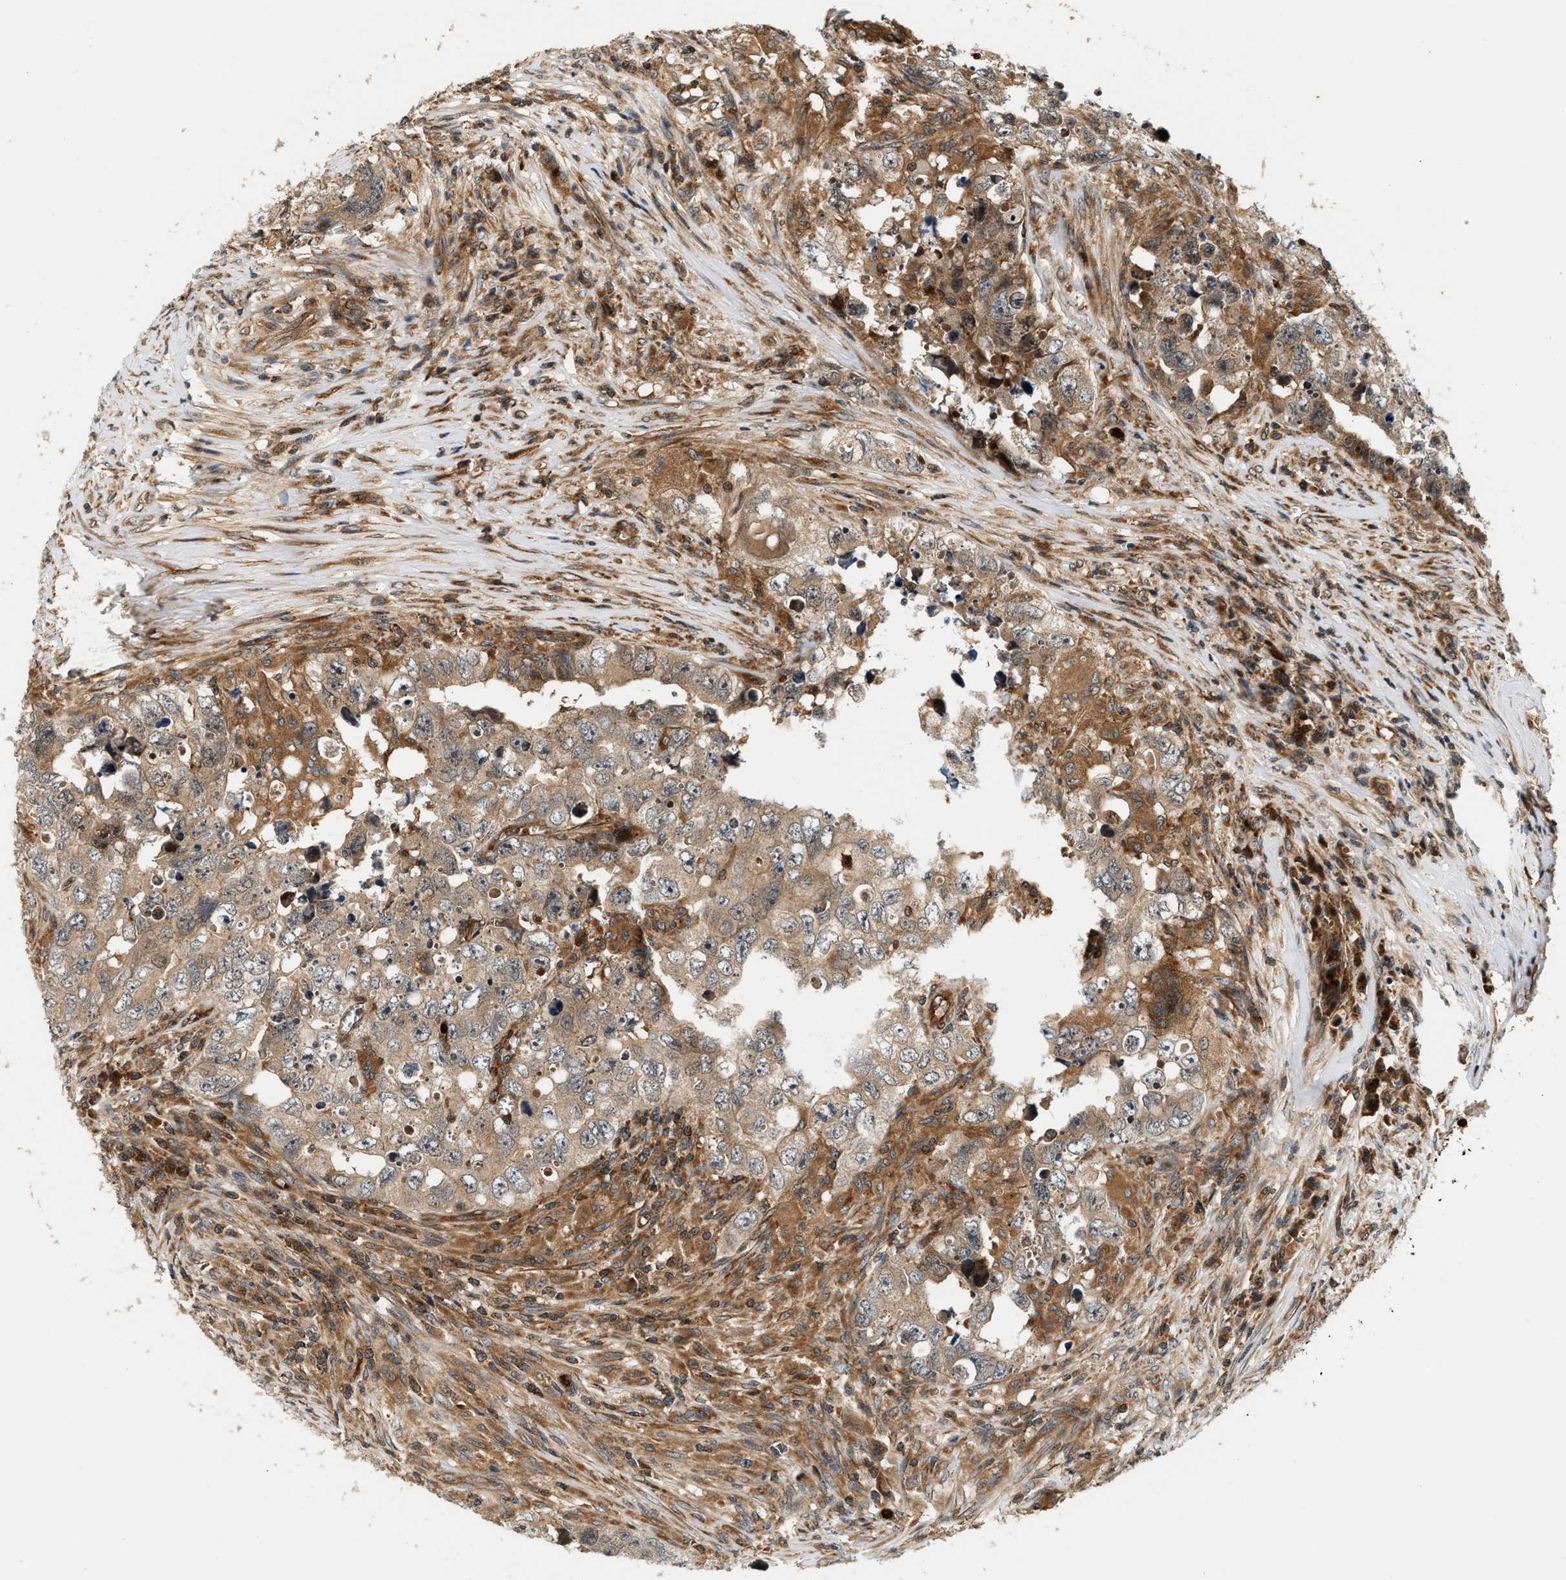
{"staining": {"intensity": "moderate", "quantity": ">75%", "location": "cytoplasmic/membranous"}, "tissue": "testis cancer", "cell_type": "Tumor cells", "image_type": "cancer", "snomed": [{"axis": "morphology", "description": "Seminoma, NOS"}, {"axis": "morphology", "description": "Carcinoma, Embryonal, NOS"}, {"axis": "topography", "description": "Testis"}], "caption": "Immunohistochemical staining of embryonal carcinoma (testis) reveals medium levels of moderate cytoplasmic/membranous protein expression in about >75% of tumor cells. (Stains: DAB in brown, nuclei in blue, Microscopy: brightfield microscopy at high magnification).", "gene": "SAMD9", "patient": {"sex": "male", "age": 43}}